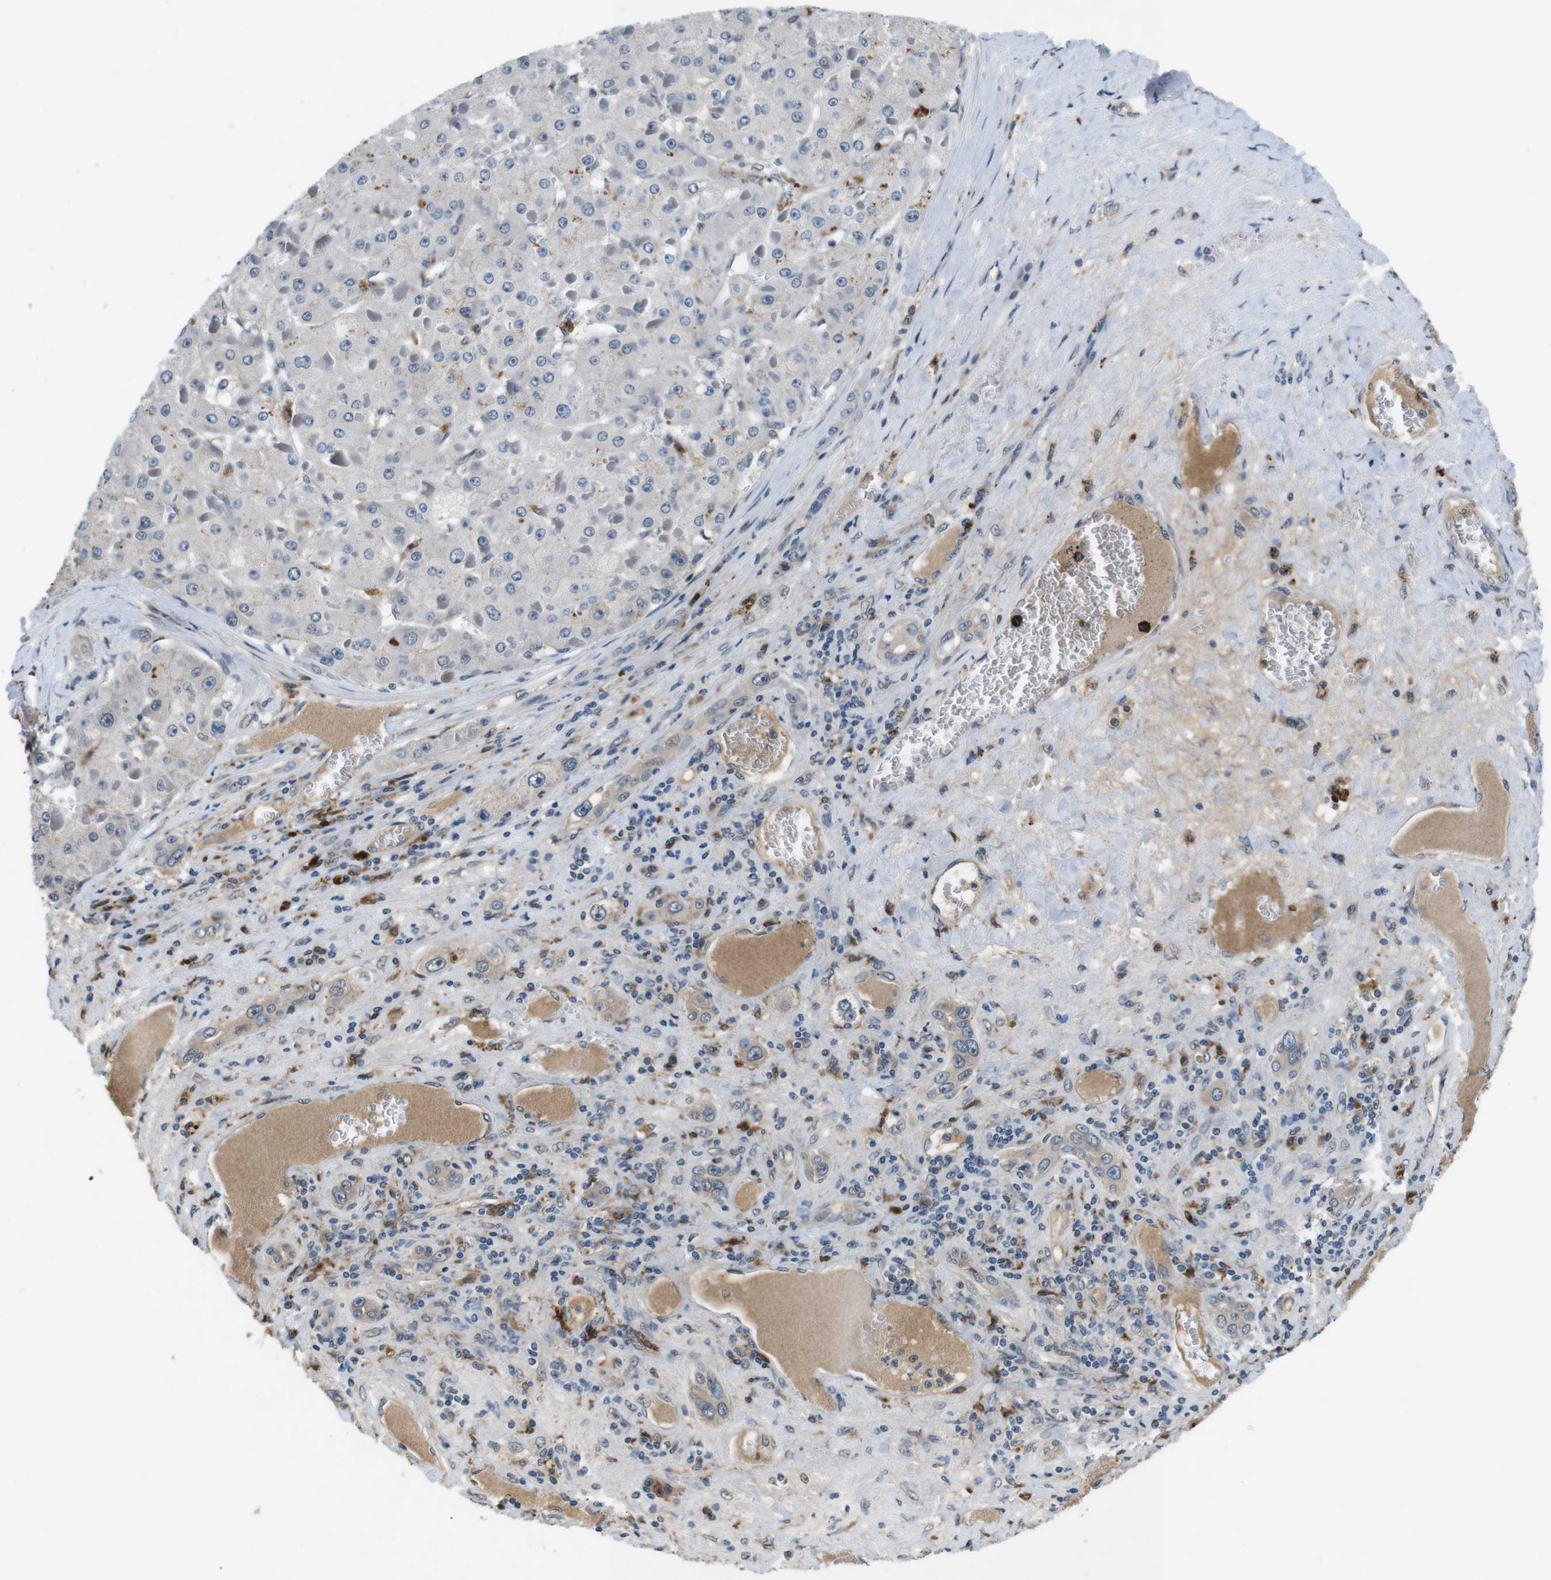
{"staining": {"intensity": "negative", "quantity": "none", "location": "none"}, "tissue": "liver cancer", "cell_type": "Tumor cells", "image_type": "cancer", "snomed": [{"axis": "morphology", "description": "Carcinoma, Hepatocellular, NOS"}, {"axis": "topography", "description": "Liver"}], "caption": "Immunohistochemistry photomicrograph of neoplastic tissue: human liver cancer stained with DAB (3,3'-diaminobenzidine) demonstrates no significant protein expression in tumor cells.", "gene": "CD163L1", "patient": {"sex": "female", "age": 73}}